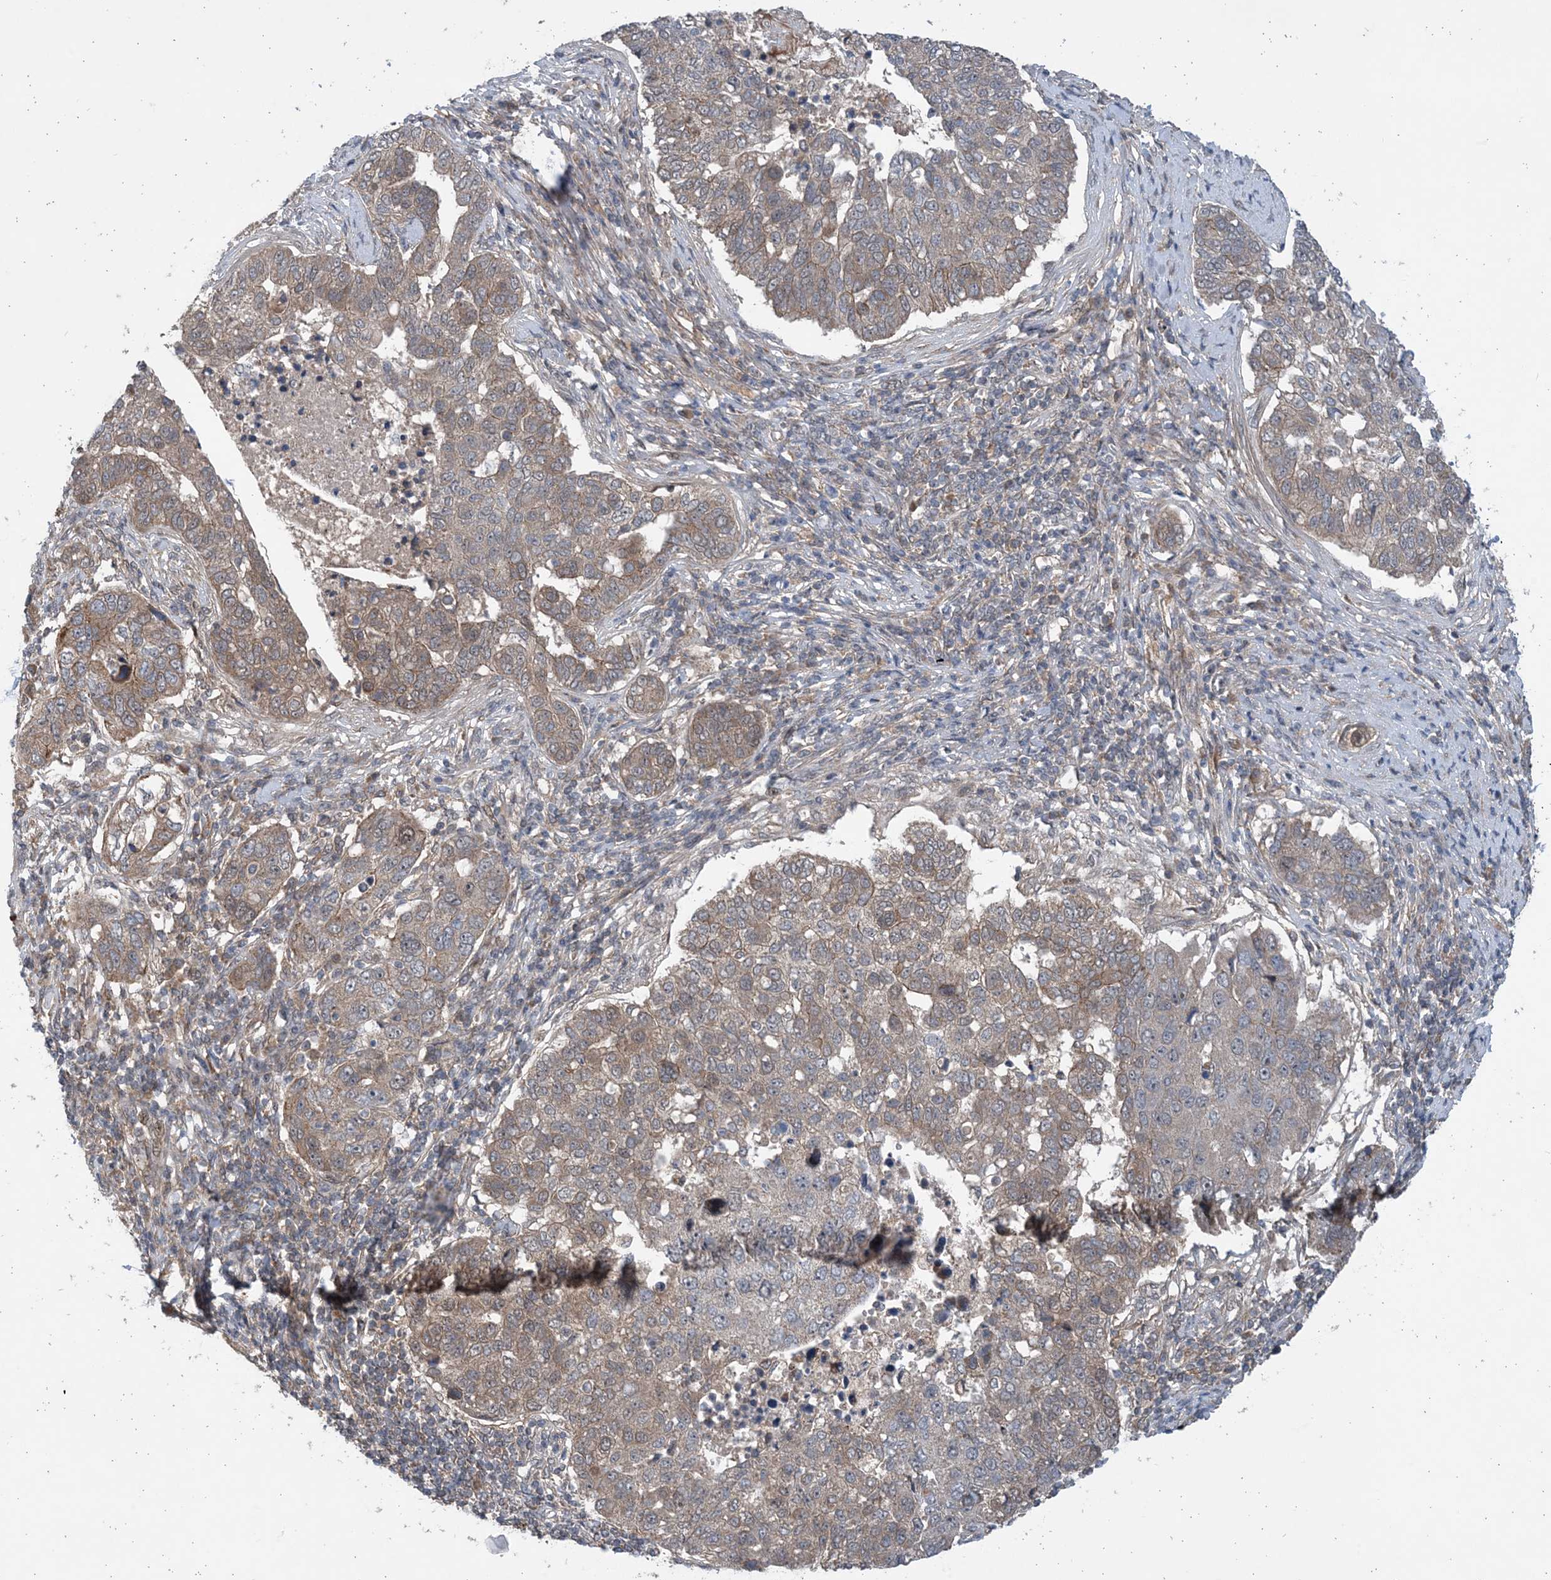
{"staining": {"intensity": "weak", "quantity": ">75%", "location": "cytoplasmic/membranous"}, "tissue": "pancreatic cancer", "cell_type": "Tumor cells", "image_type": "cancer", "snomed": [{"axis": "morphology", "description": "Adenocarcinoma, NOS"}, {"axis": "topography", "description": "Pancreas"}], "caption": "Protein staining by IHC exhibits weak cytoplasmic/membranous expression in about >75% of tumor cells in pancreatic adenocarcinoma. (DAB = brown stain, brightfield microscopy at high magnification).", "gene": "HEMK1", "patient": {"sex": "female", "age": 61}}